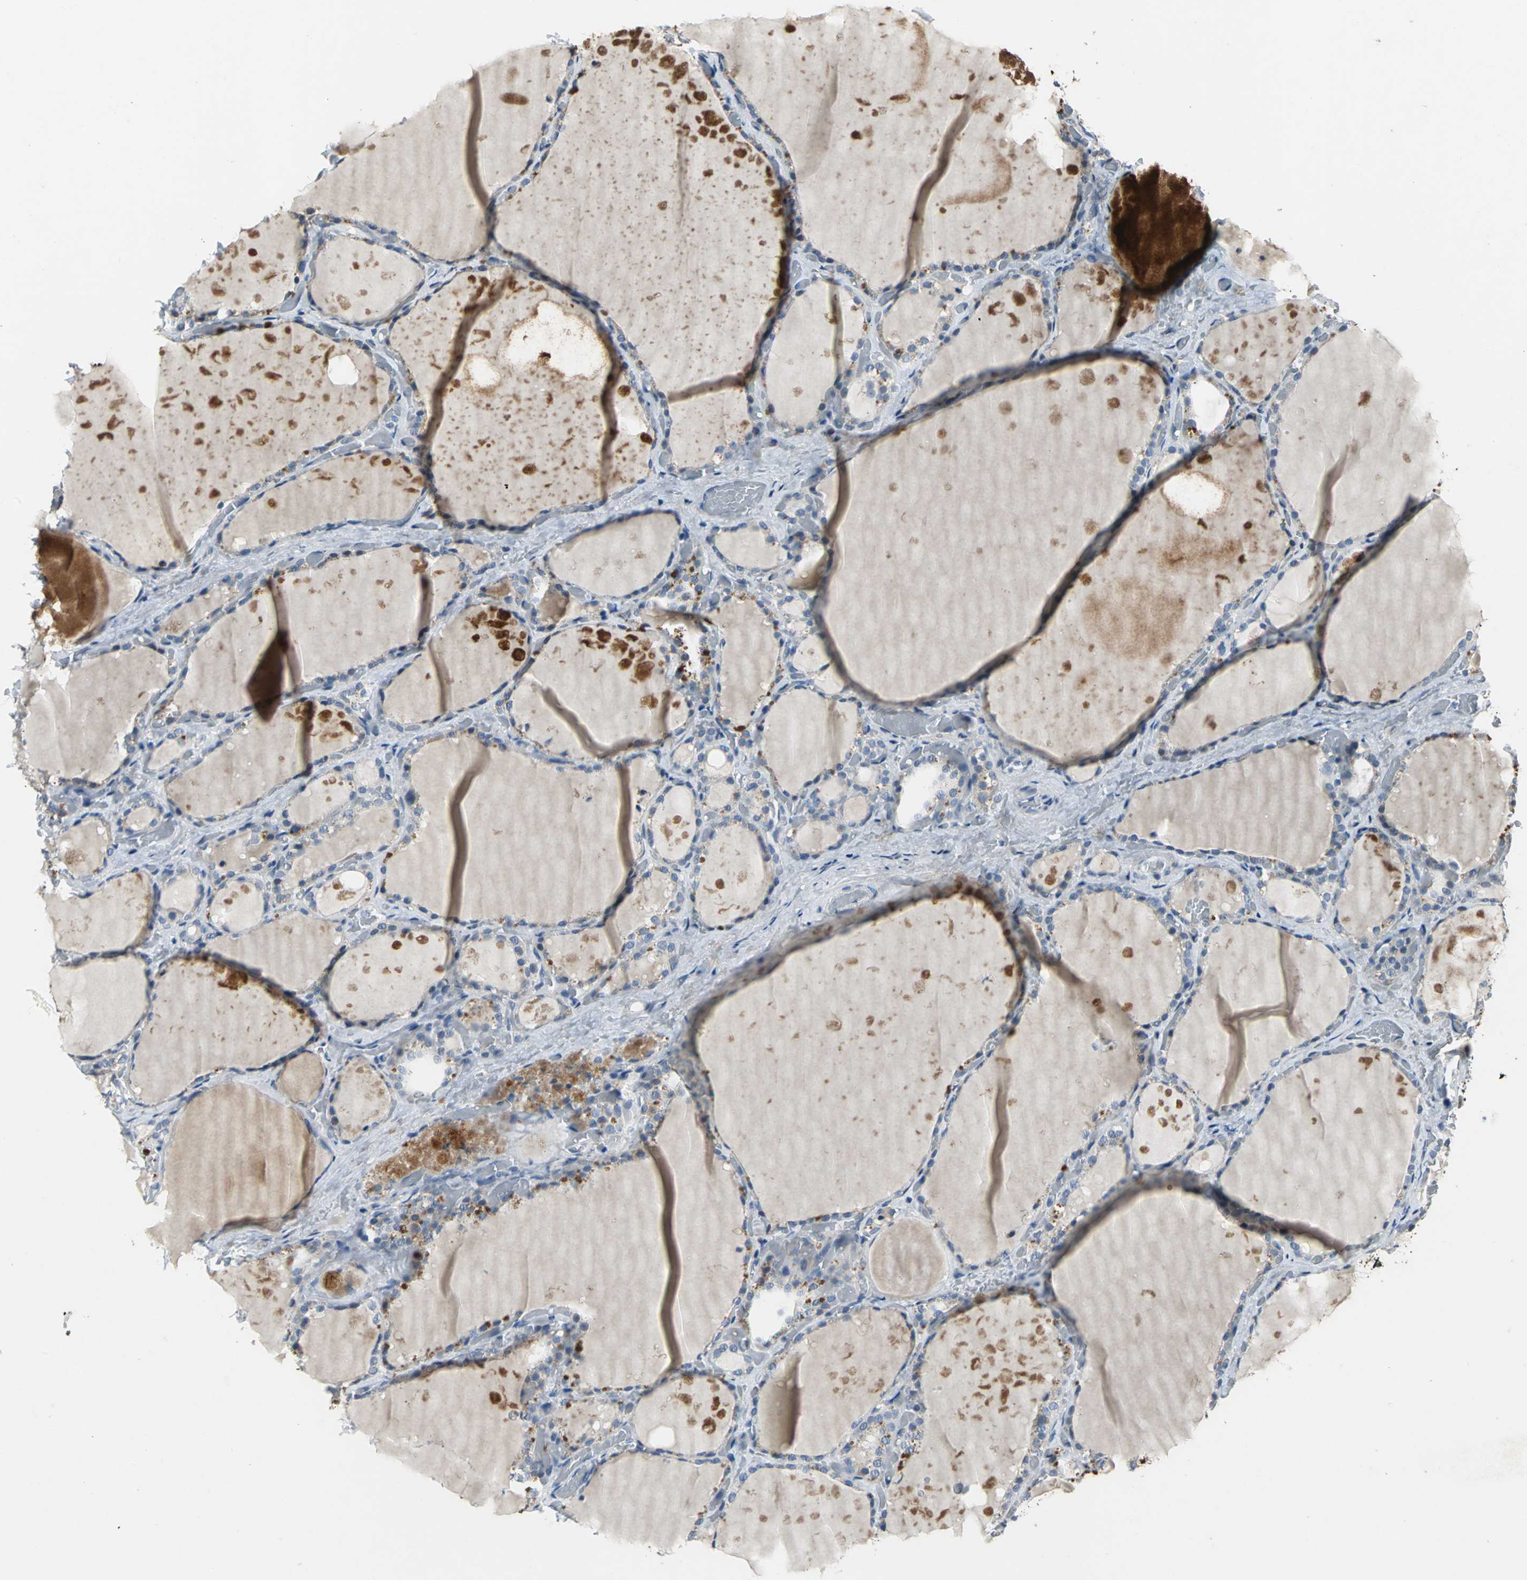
{"staining": {"intensity": "moderate", "quantity": "<25%", "location": "cytoplasmic/membranous"}, "tissue": "thyroid gland", "cell_type": "Glandular cells", "image_type": "normal", "snomed": [{"axis": "morphology", "description": "Normal tissue, NOS"}, {"axis": "topography", "description": "Thyroid gland"}], "caption": "Glandular cells demonstrate low levels of moderate cytoplasmic/membranous positivity in about <25% of cells in benign thyroid gland.", "gene": "JADE3", "patient": {"sex": "male", "age": 61}}